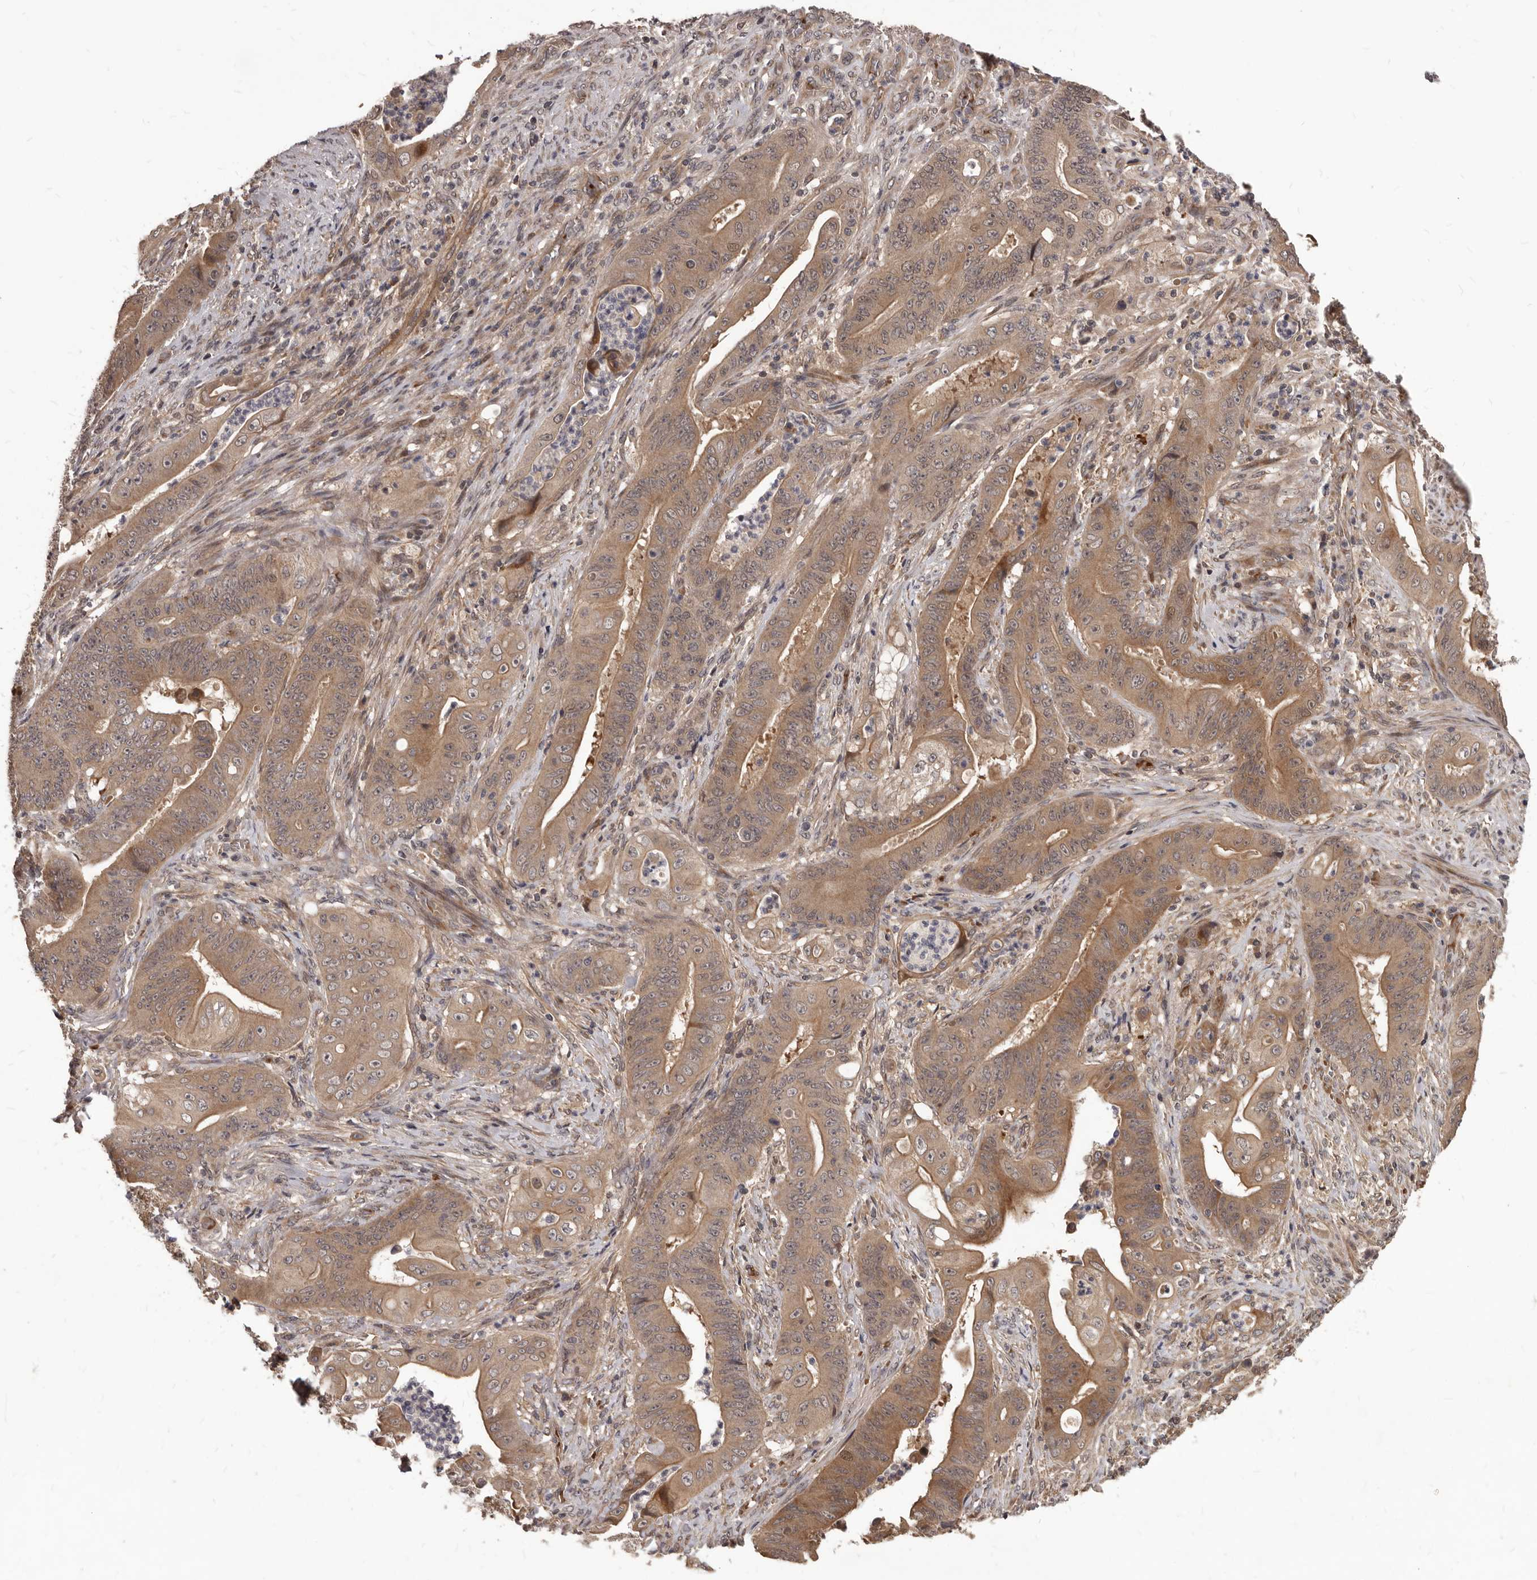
{"staining": {"intensity": "weak", "quantity": ">75%", "location": "cytoplasmic/membranous"}, "tissue": "stomach cancer", "cell_type": "Tumor cells", "image_type": "cancer", "snomed": [{"axis": "morphology", "description": "Adenocarcinoma, NOS"}, {"axis": "topography", "description": "Stomach"}], "caption": "Weak cytoplasmic/membranous positivity is identified in about >75% of tumor cells in stomach cancer. (DAB (3,3'-diaminobenzidine) IHC, brown staining for protein, blue staining for nuclei).", "gene": "GABPB2", "patient": {"sex": "female", "age": 73}}